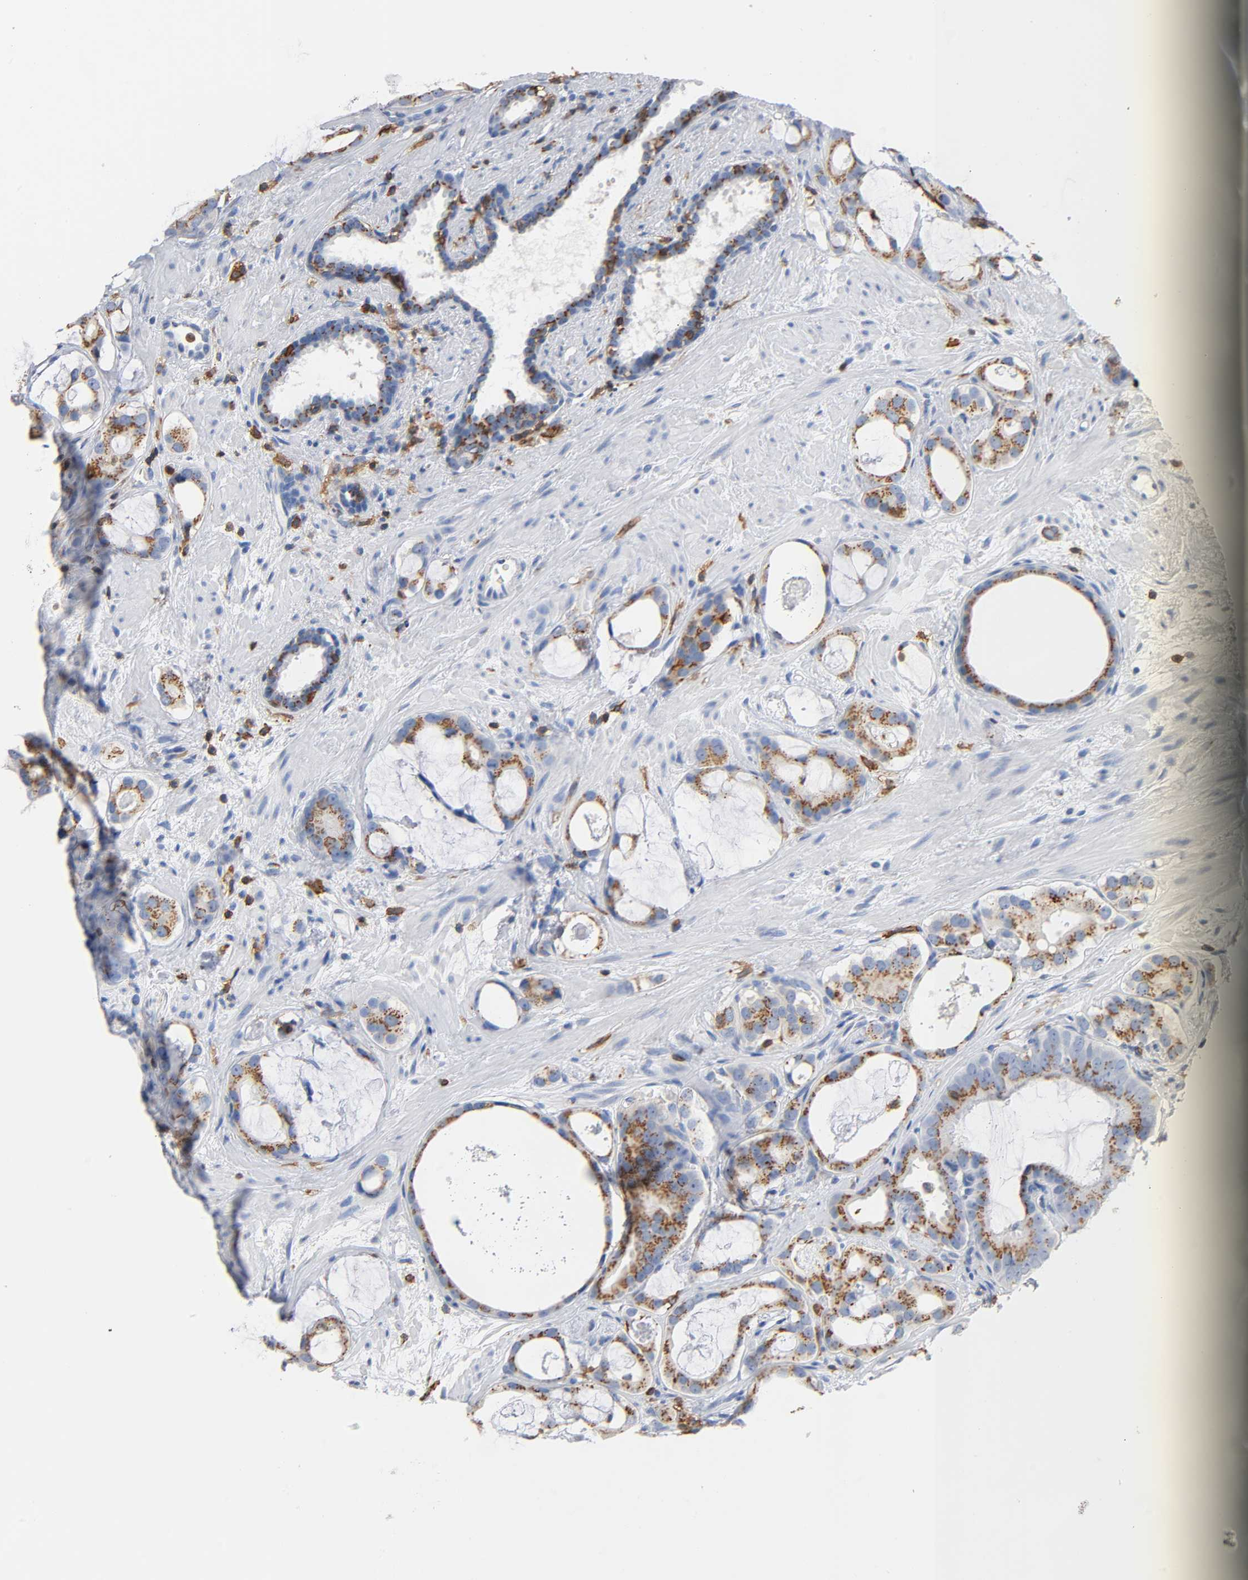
{"staining": {"intensity": "moderate", "quantity": ">75%", "location": "cytoplasmic/membranous"}, "tissue": "prostate cancer", "cell_type": "Tumor cells", "image_type": "cancer", "snomed": [{"axis": "morphology", "description": "Adenocarcinoma, Low grade"}, {"axis": "topography", "description": "Prostate"}], "caption": "Human prostate cancer (low-grade adenocarcinoma) stained with a brown dye shows moderate cytoplasmic/membranous positive expression in about >75% of tumor cells.", "gene": "CAPN10", "patient": {"sex": "male", "age": 57}}